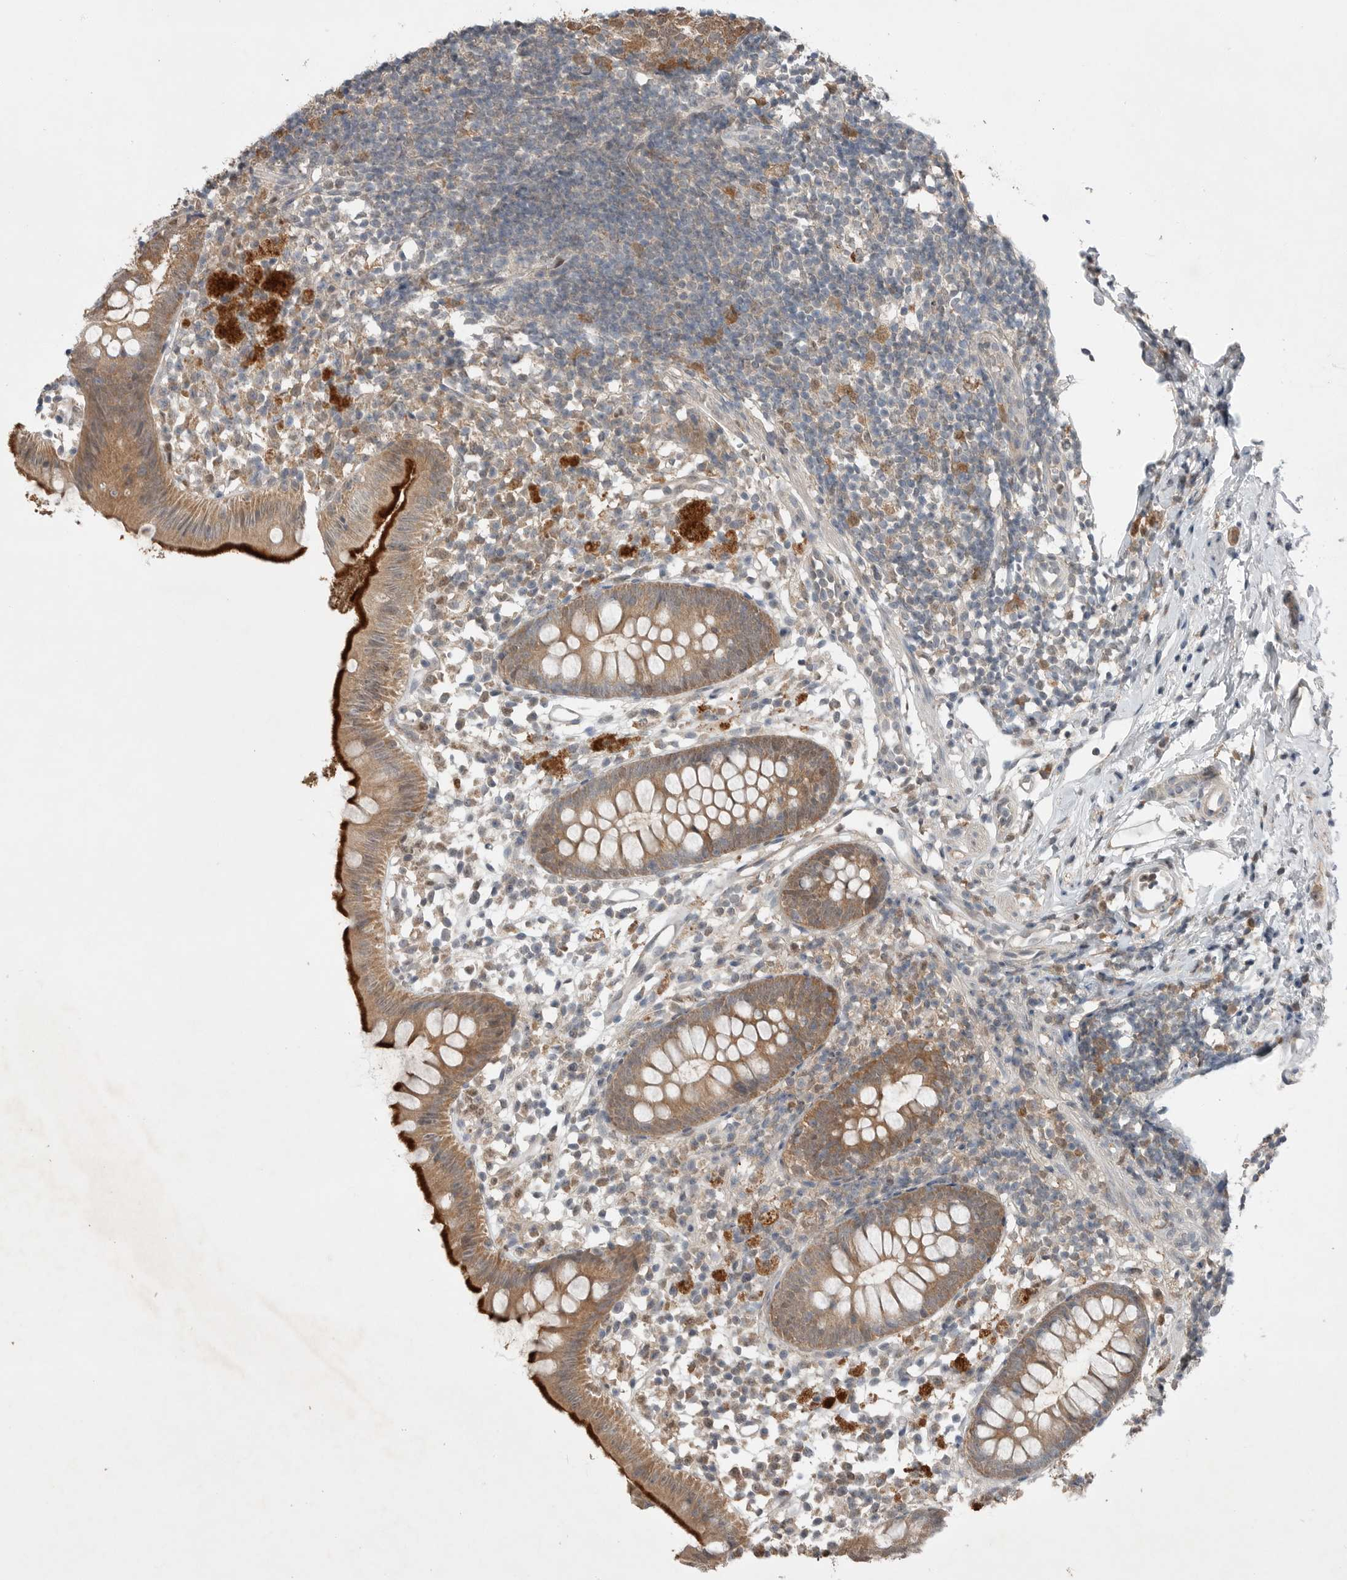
{"staining": {"intensity": "moderate", "quantity": ">75%", "location": "cytoplasmic/membranous"}, "tissue": "appendix", "cell_type": "Glandular cells", "image_type": "normal", "snomed": [{"axis": "morphology", "description": "Normal tissue, NOS"}, {"axis": "topography", "description": "Appendix"}], "caption": "Human appendix stained for a protein (brown) demonstrates moderate cytoplasmic/membranous positive expression in approximately >75% of glandular cells.", "gene": "MFAP3L", "patient": {"sex": "female", "age": 20}}